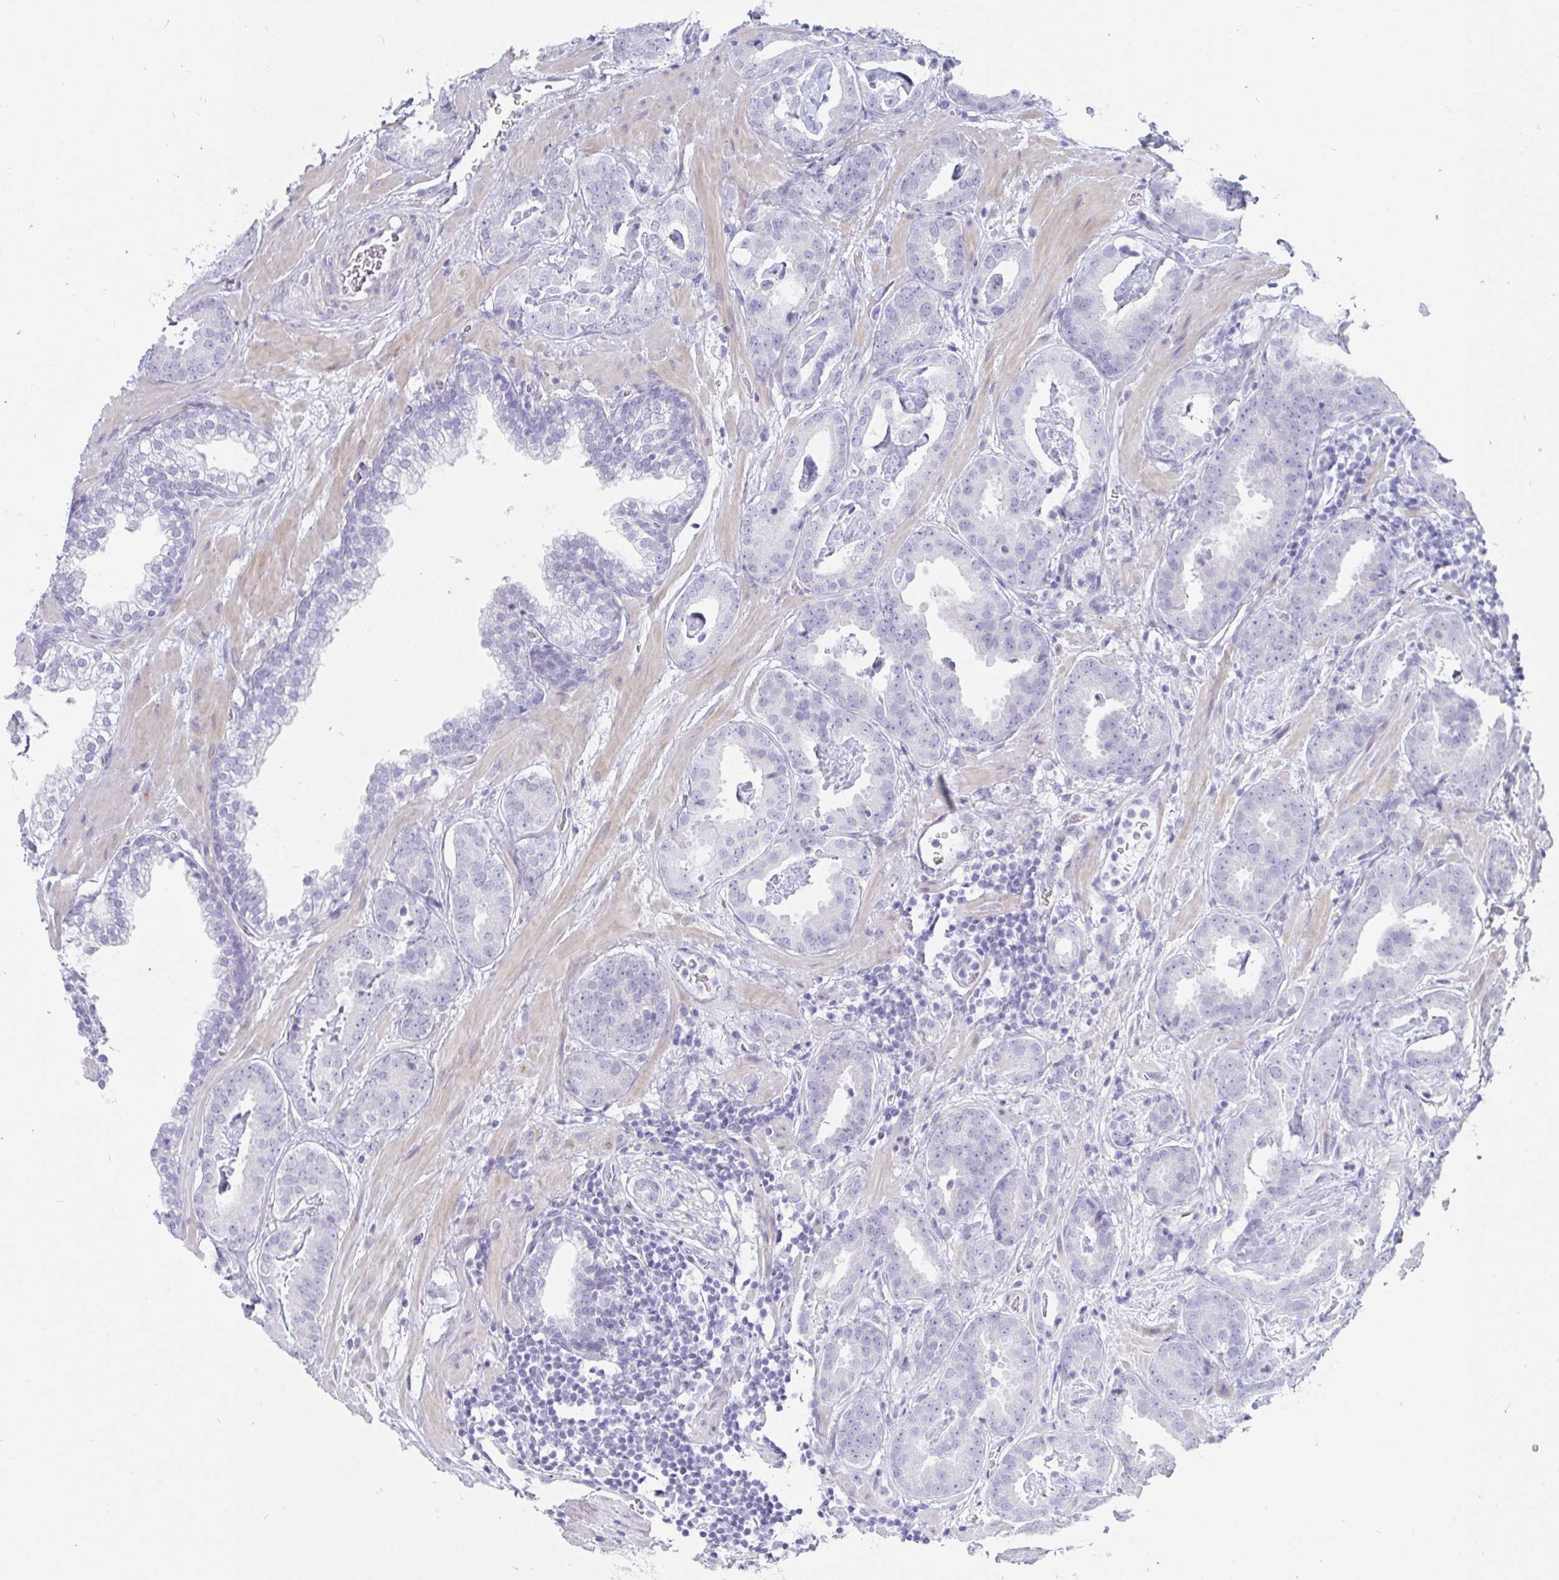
{"staining": {"intensity": "negative", "quantity": "none", "location": "none"}, "tissue": "prostate cancer", "cell_type": "Tumor cells", "image_type": "cancer", "snomed": [{"axis": "morphology", "description": "Adenocarcinoma, Low grade"}, {"axis": "topography", "description": "Prostate"}], "caption": "A micrograph of human prostate cancer is negative for staining in tumor cells.", "gene": "PRND", "patient": {"sex": "male", "age": 62}}